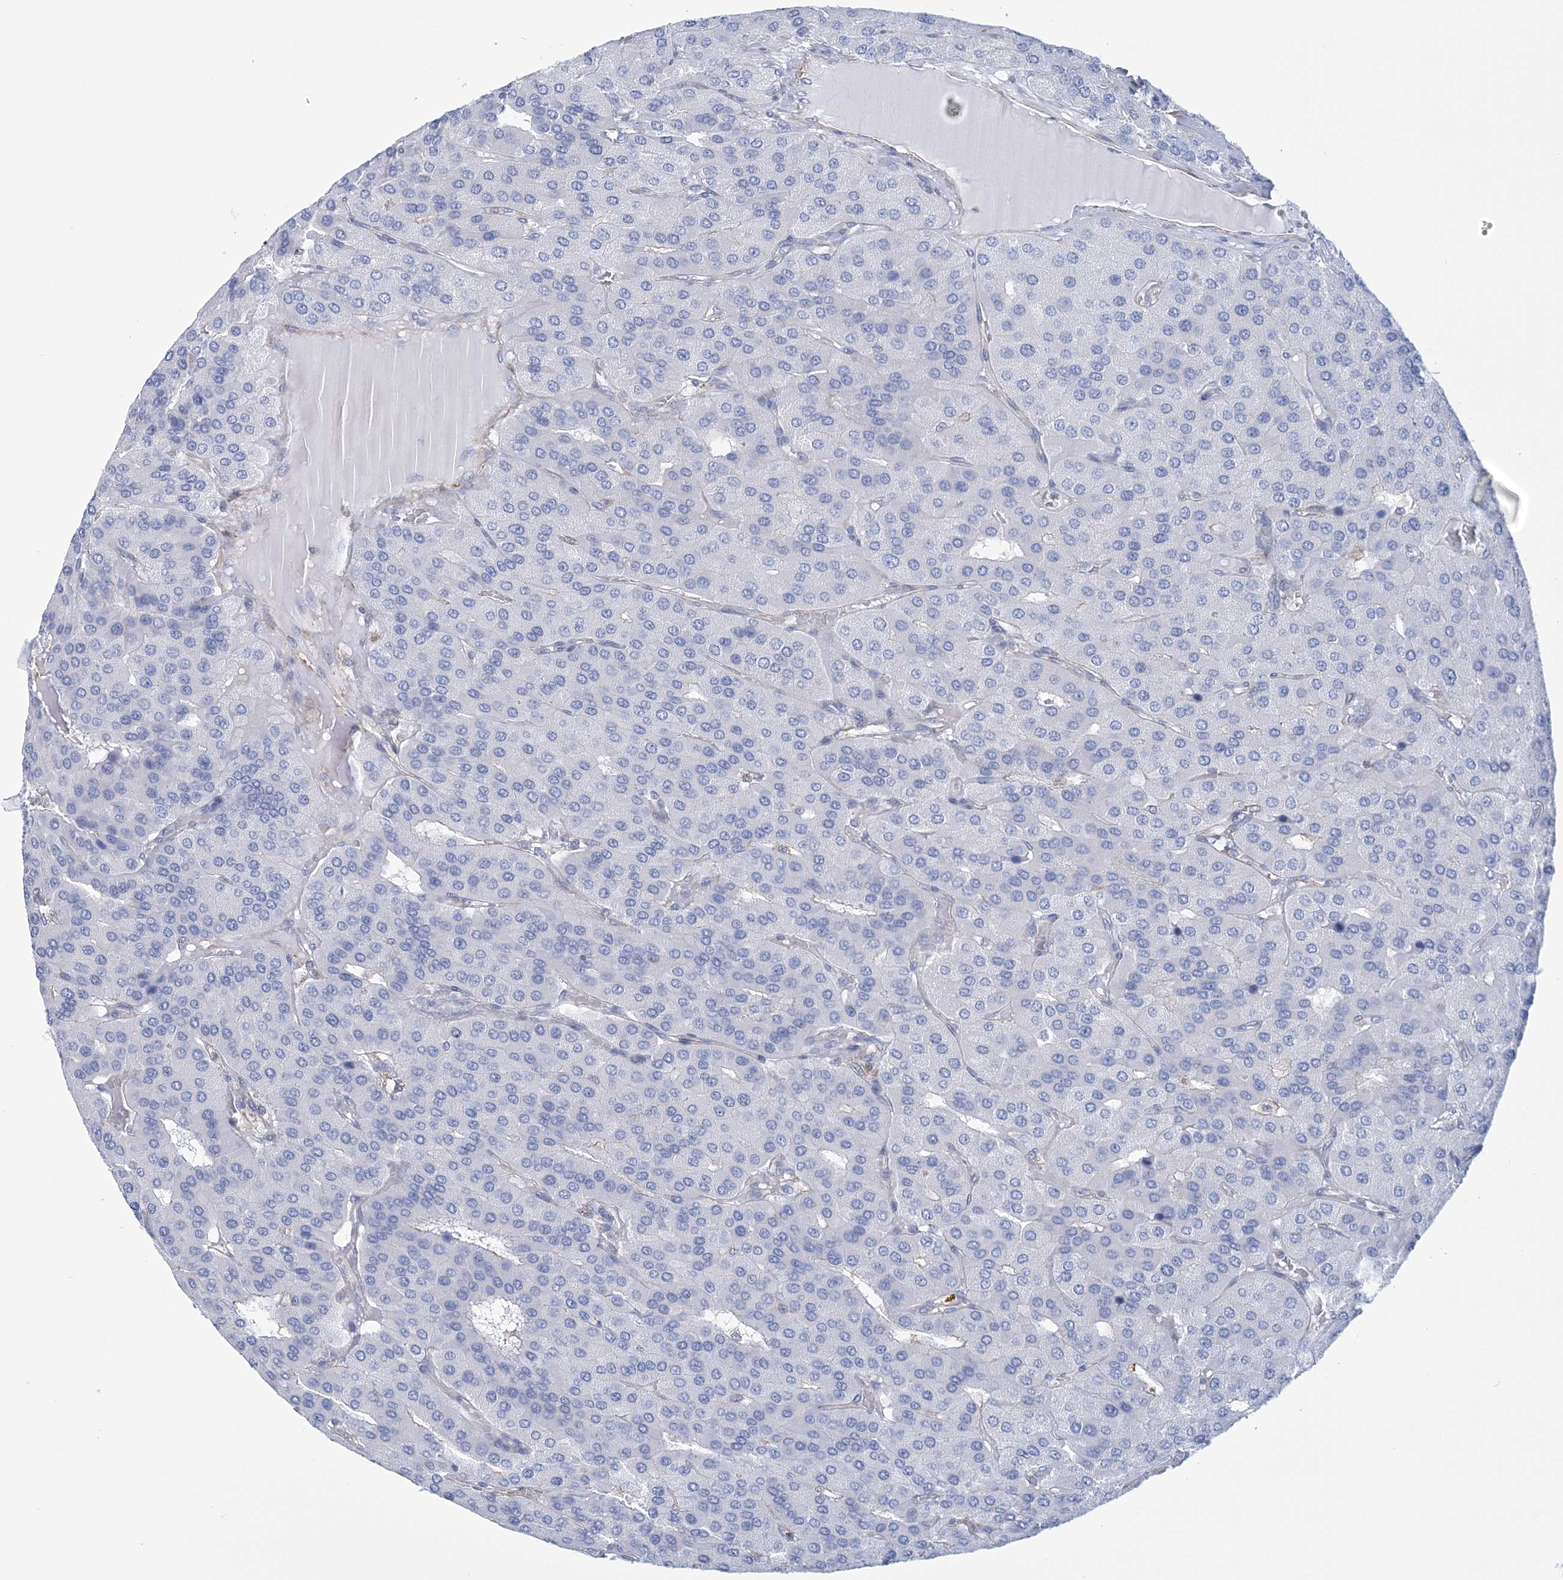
{"staining": {"intensity": "negative", "quantity": "none", "location": "none"}, "tissue": "parathyroid gland", "cell_type": "Glandular cells", "image_type": "normal", "snomed": [{"axis": "morphology", "description": "Normal tissue, NOS"}, {"axis": "morphology", "description": "Adenoma, NOS"}, {"axis": "topography", "description": "Parathyroid gland"}], "caption": "Immunohistochemical staining of unremarkable parathyroid gland displays no significant expression in glandular cells. (Brightfield microscopy of DAB IHC at high magnification).", "gene": "C11orf21", "patient": {"sex": "female", "age": 86}}